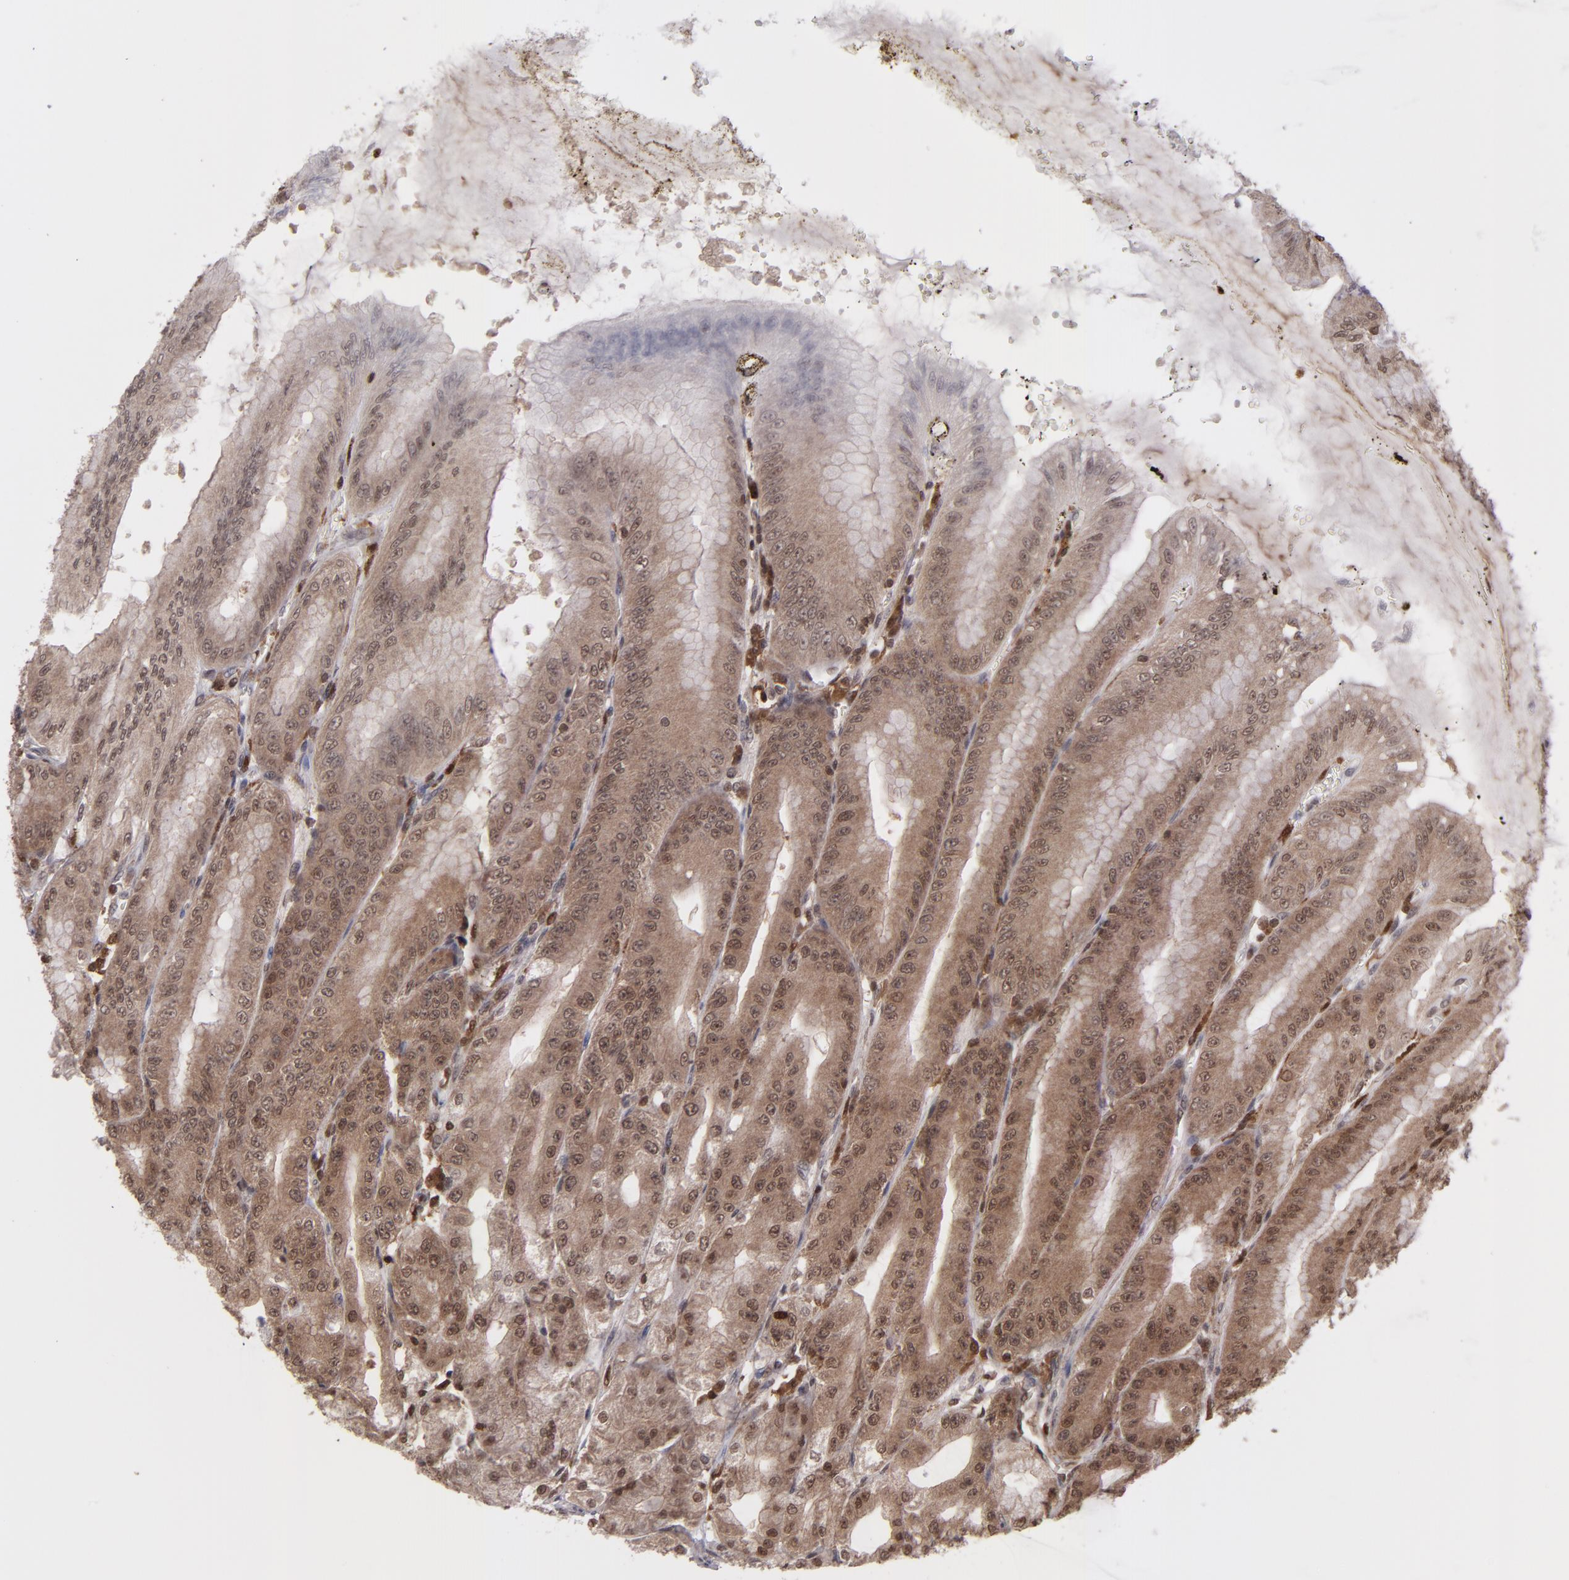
{"staining": {"intensity": "moderate", "quantity": ">75%", "location": "cytoplasmic/membranous,nuclear"}, "tissue": "stomach", "cell_type": "Glandular cells", "image_type": "normal", "snomed": [{"axis": "morphology", "description": "Normal tissue, NOS"}, {"axis": "topography", "description": "Stomach, lower"}], "caption": "Glandular cells show moderate cytoplasmic/membranous,nuclear expression in approximately >75% of cells in normal stomach. Nuclei are stained in blue.", "gene": "GRB2", "patient": {"sex": "male", "age": 71}}